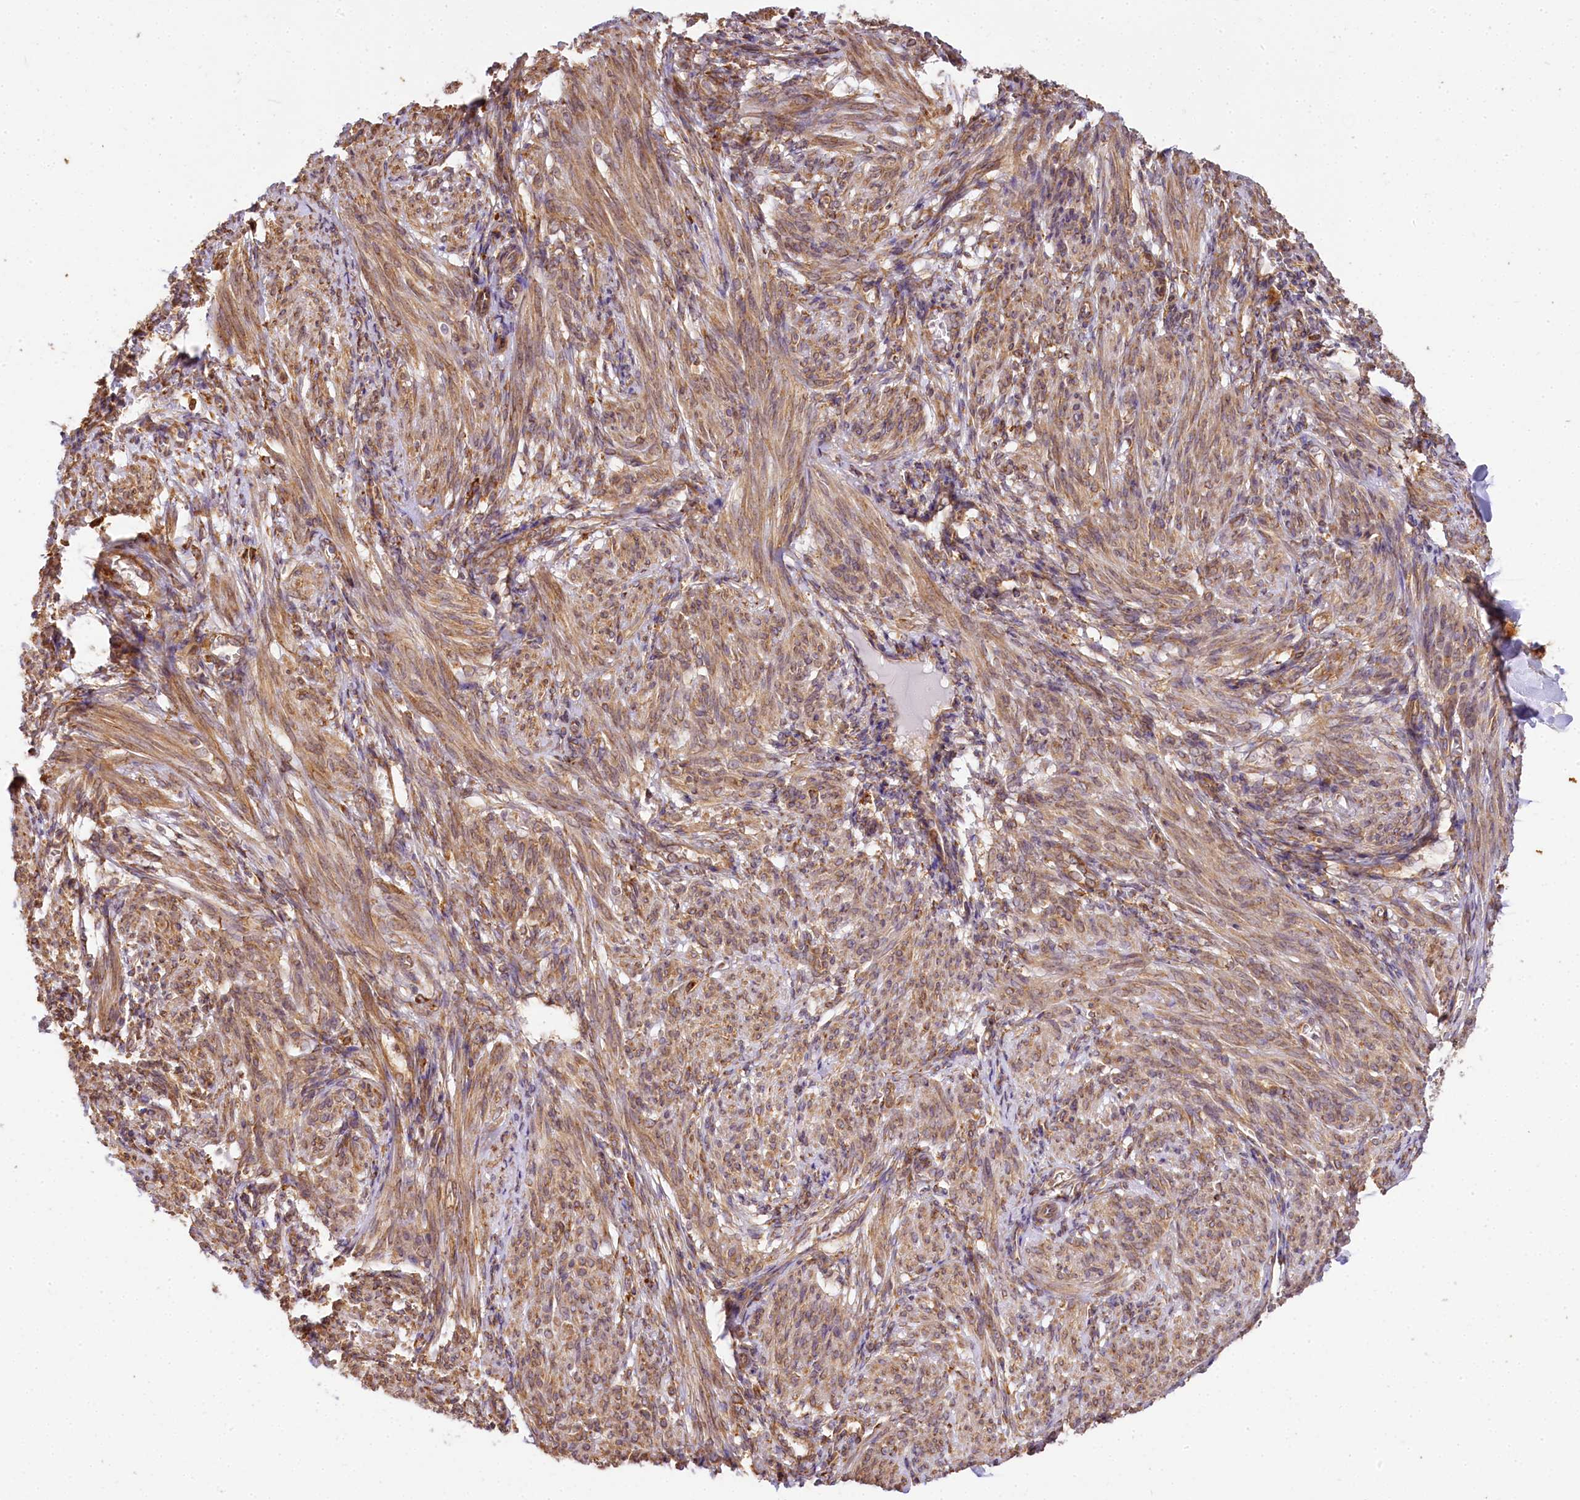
{"staining": {"intensity": "moderate", "quantity": ">75%", "location": "cytoplasmic/membranous,nuclear"}, "tissue": "smooth muscle", "cell_type": "Smooth muscle cells", "image_type": "normal", "snomed": [{"axis": "morphology", "description": "Normal tissue, NOS"}, {"axis": "topography", "description": "Smooth muscle"}], "caption": "This is an image of immunohistochemistry staining of benign smooth muscle, which shows moderate positivity in the cytoplasmic/membranous,nuclear of smooth muscle cells.", "gene": "PPIP5K2", "patient": {"sex": "female", "age": 39}}